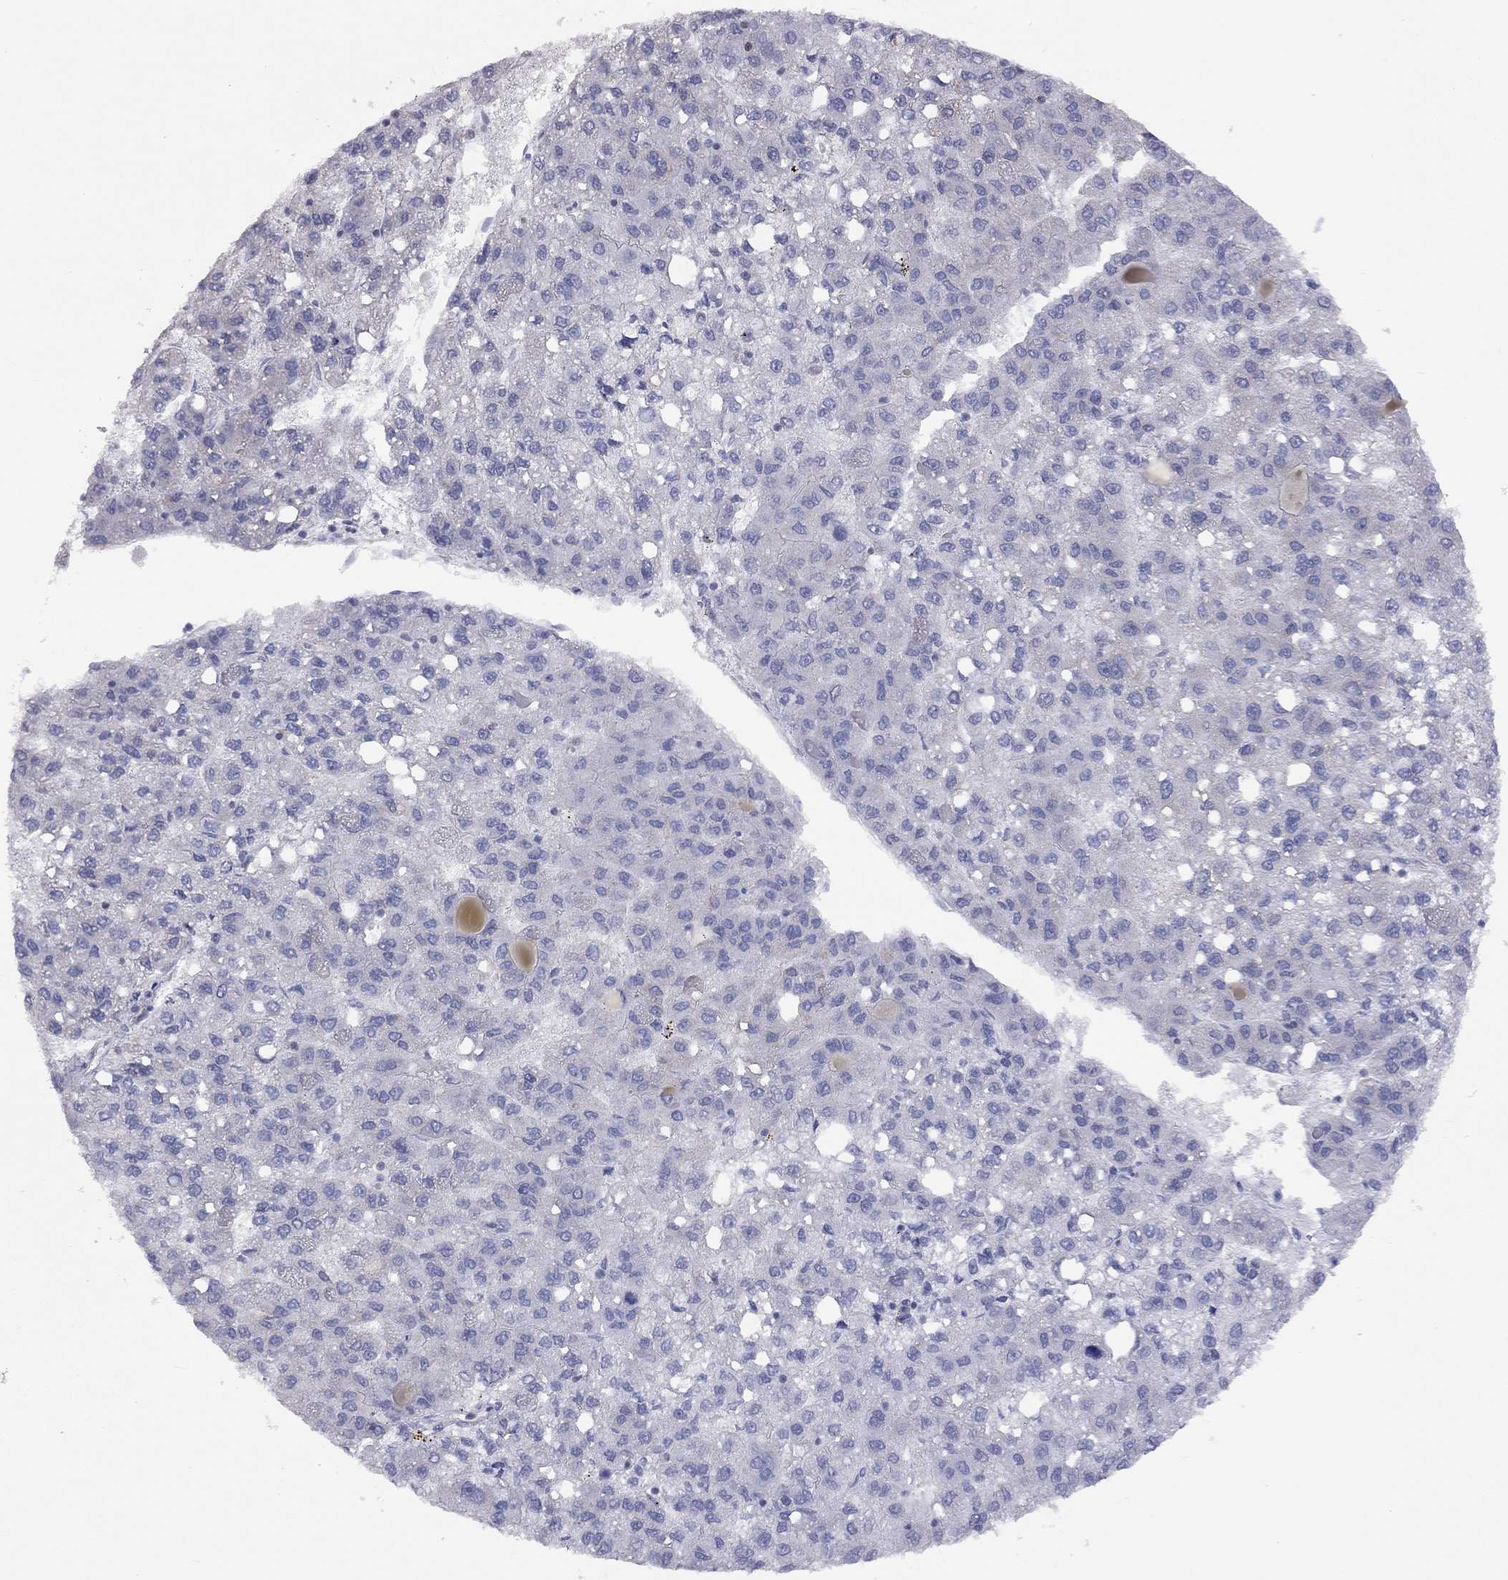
{"staining": {"intensity": "negative", "quantity": "none", "location": "none"}, "tissue": "liver cancer", "cell_type": "Tumor cells", "image_type": "cancer", "snomed": [{"axis": "morphology", "description": "Carcinoma, Hepatocellular, NOS"}, {"axis": "topography", "description": "Liver"}], "caption": "A photomicrograph of liver cancer stained for a protein exhibits no brown staining in tumor cells. Brightfield microscopy of immunohistochemistry (IHC) stained with DAB (3,3'-diaminobenzidine) (brown) and hematoxylin (blue), captured at high magnification.", "gene": "ADCYAP1", "patient": {"sex": "female", "age": 82}}